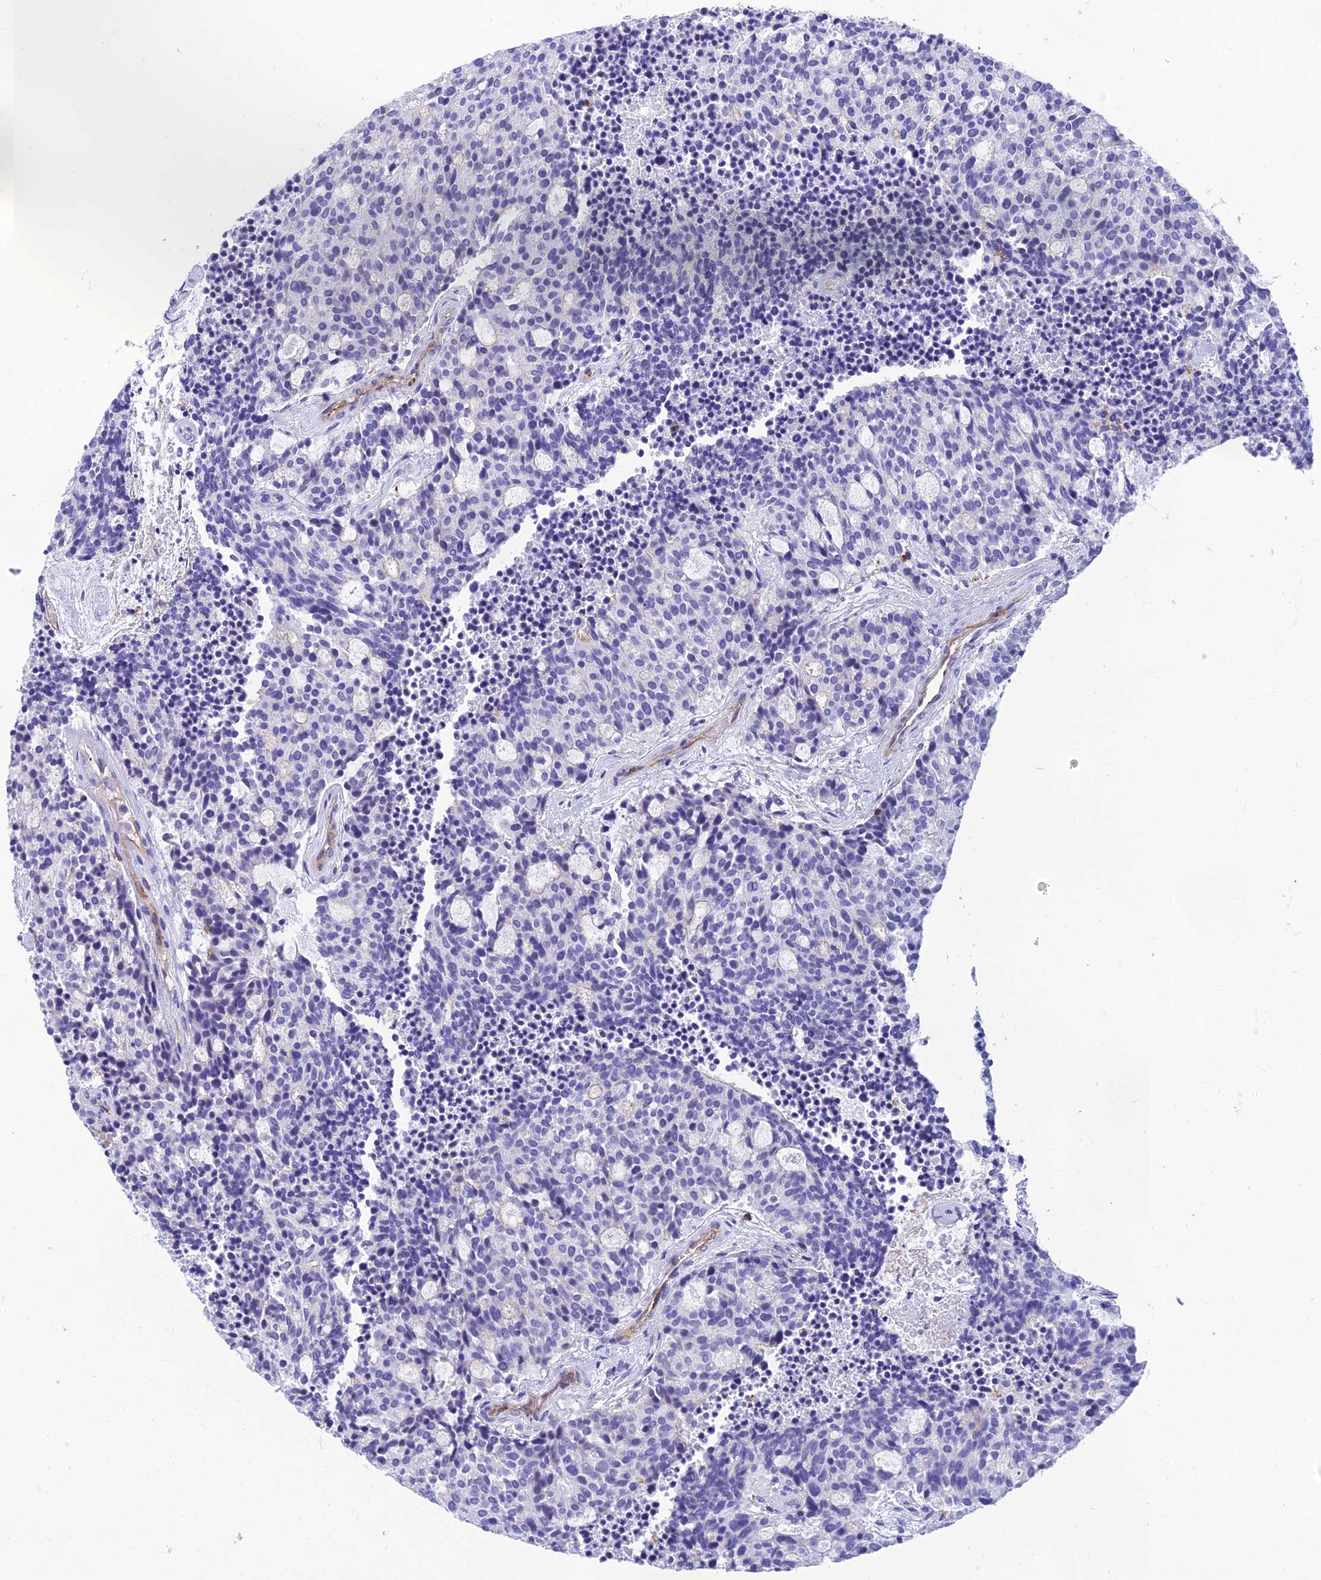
{"staining": {"intensity": "negative", "quantity": "none", "location": "none"}, "tissue": "carcinoid", "cell_type": "Tumor cells", "image_type": "cancer", "snomed": [{"axis": "morphology", "description": "Carcinoid, malignant, NOS"}, {"axis": "topography", "description": "Pancreas"}], "caption": "Immunohistochemistry (IHC) of human malignant carcinoid reveals no staining in tumor cells.", "gene": "PPP1R18", "patient": {"sex": "female", "age": 54}}